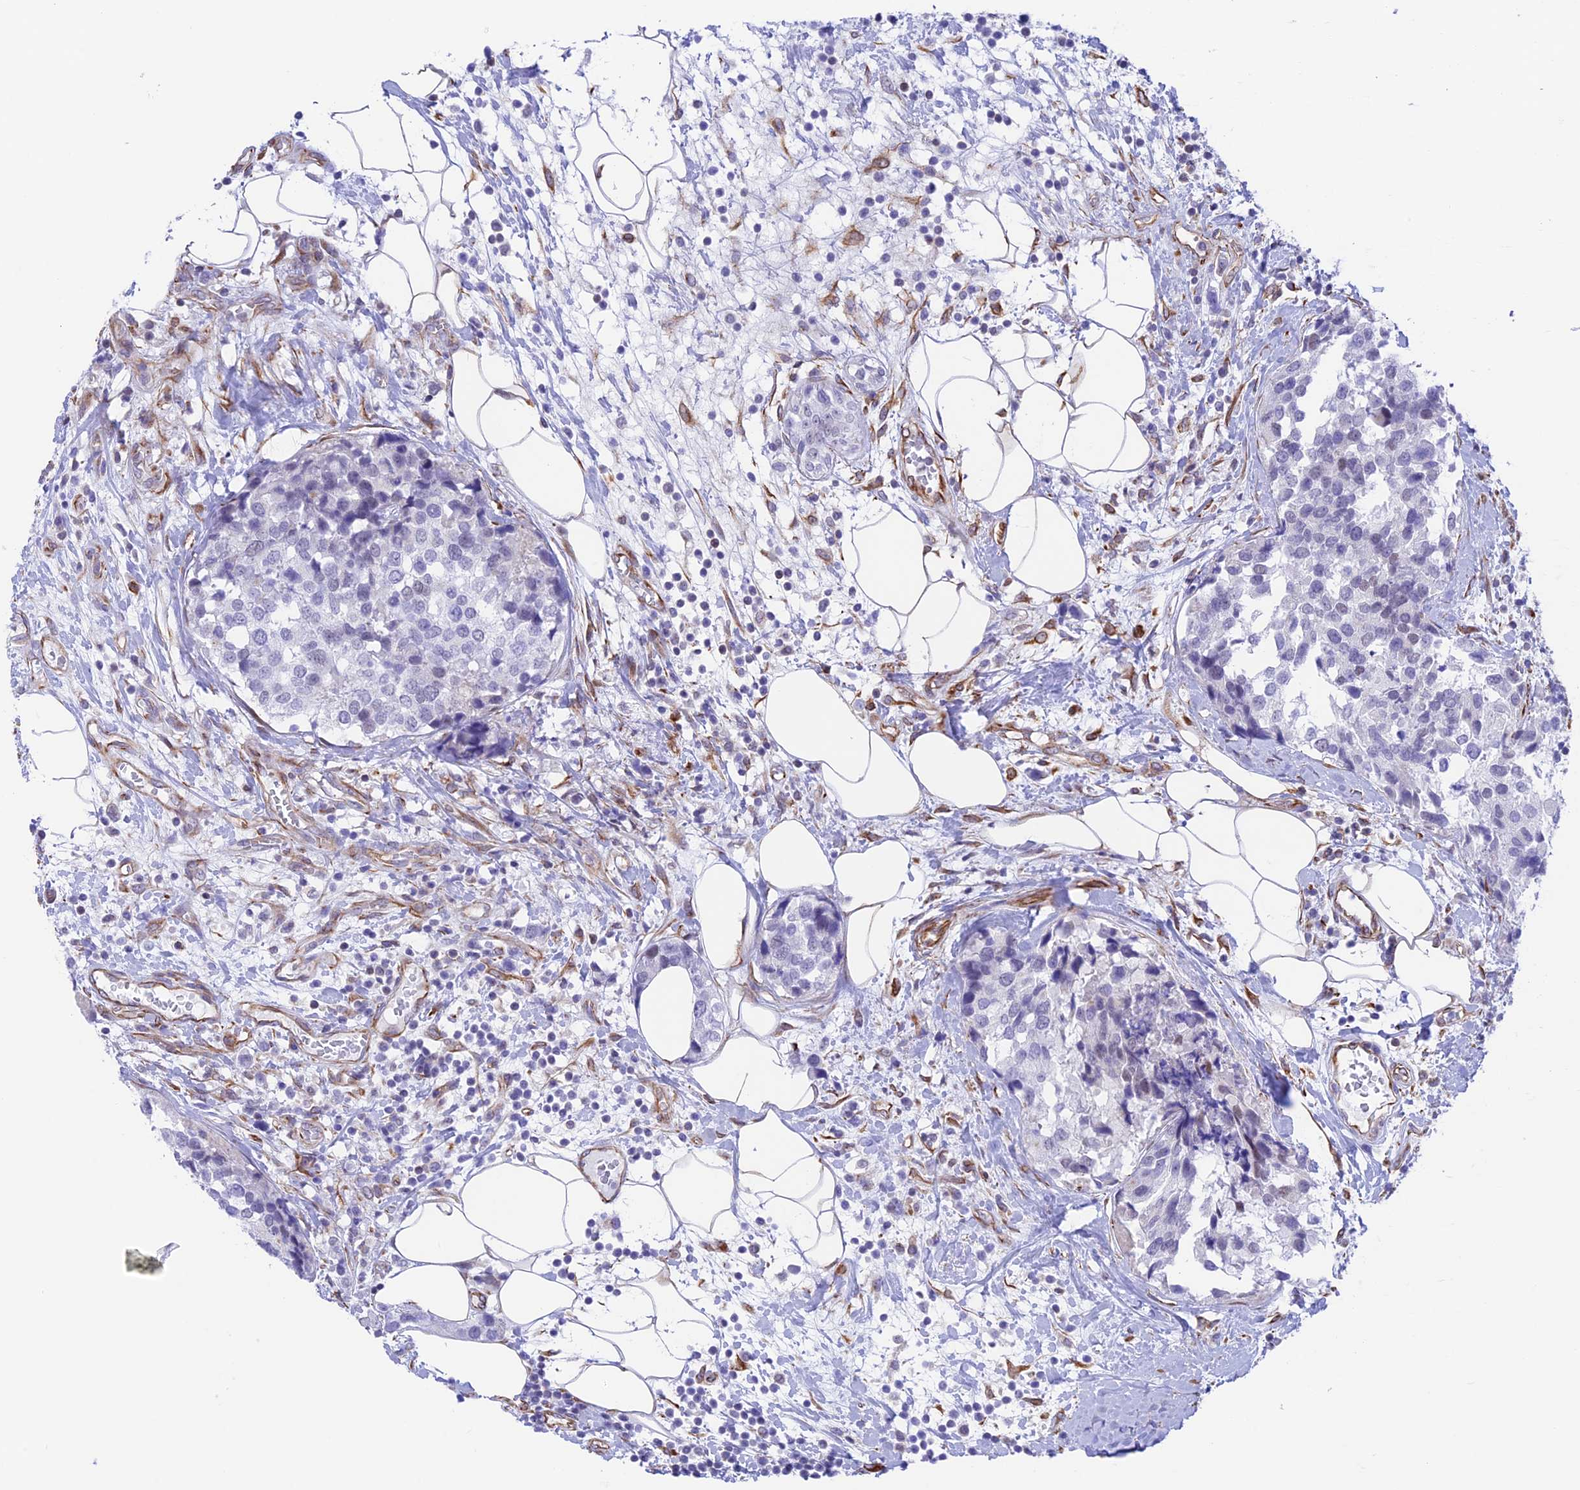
{"staining": {"intensity": "negative", "quantity": "none", "location": "none"}, "tissue": "breast cancer", "cell_type": "Tumor cells", "image_type": "cancer", "snomed": [{"axis": "morphology", "description": "Lobular carcinoma"}, {"axis": "topography", "description": "Breast"}], "caption": "Photomicrograph shows no protein staining in tumor cells of breast lobular carcinoma tissue.", "gene": "ZNF652", "patient": {"sex": "female", "age": 59}}